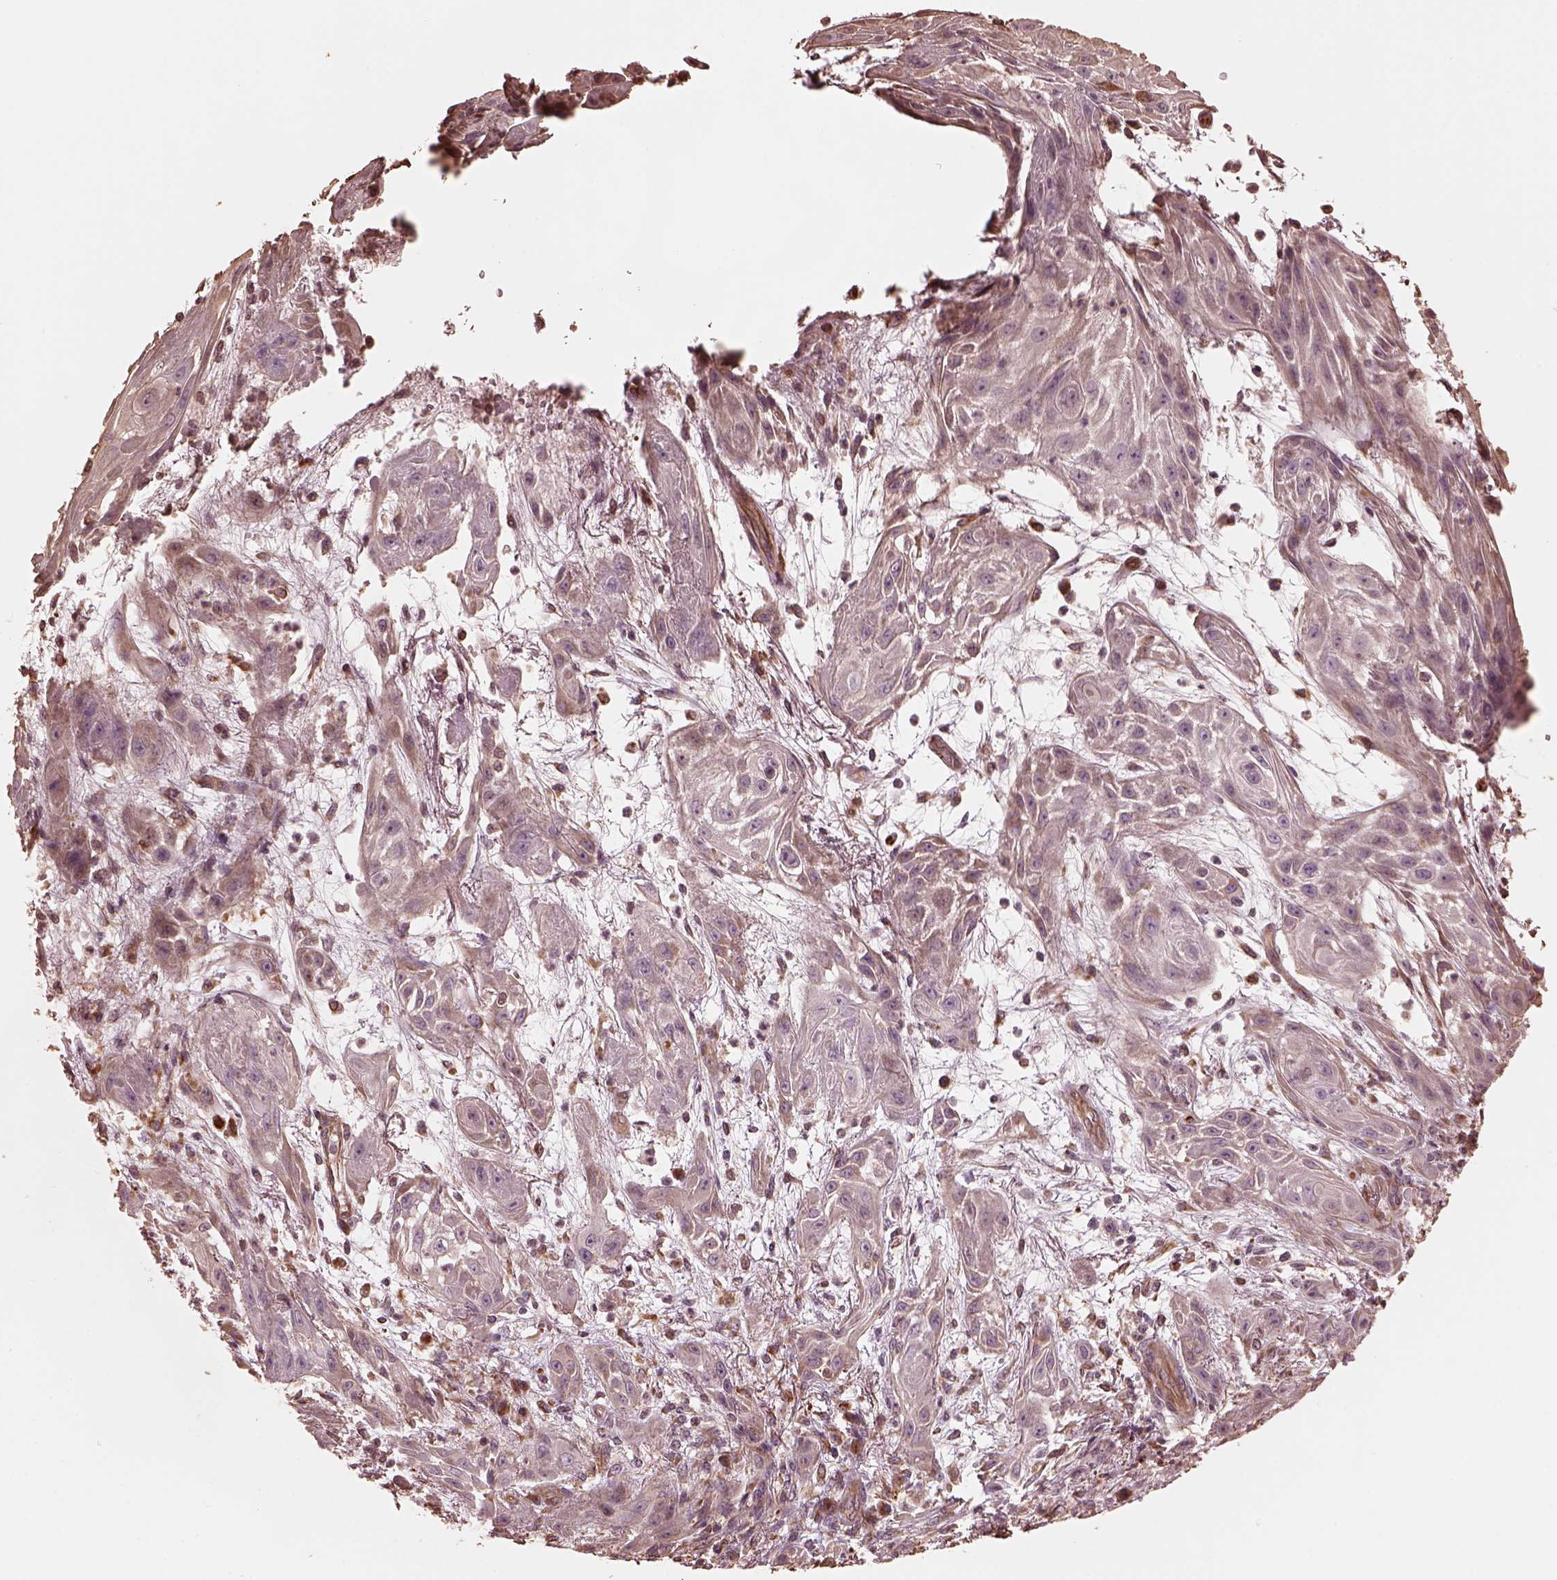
{"staining": {"intensity": "negative", "quantity": "none", "location": "none"}, "tissue": "skin cancer", "cell_type": "Tumor cells", "image_type": "cancer", "snomed": [{"axis": "morphology", "description": "Squamous cell carcinoma, NOS"}, {"axis": "topography", "description": "Skin"}], "caption": "A photomicrograph of skin squamous cell carcinoma stained for a protein exhibits no brown staining in tumor cells.", "gene": "GTPBP1", "patient": {"sex": "male", "age": 62}}